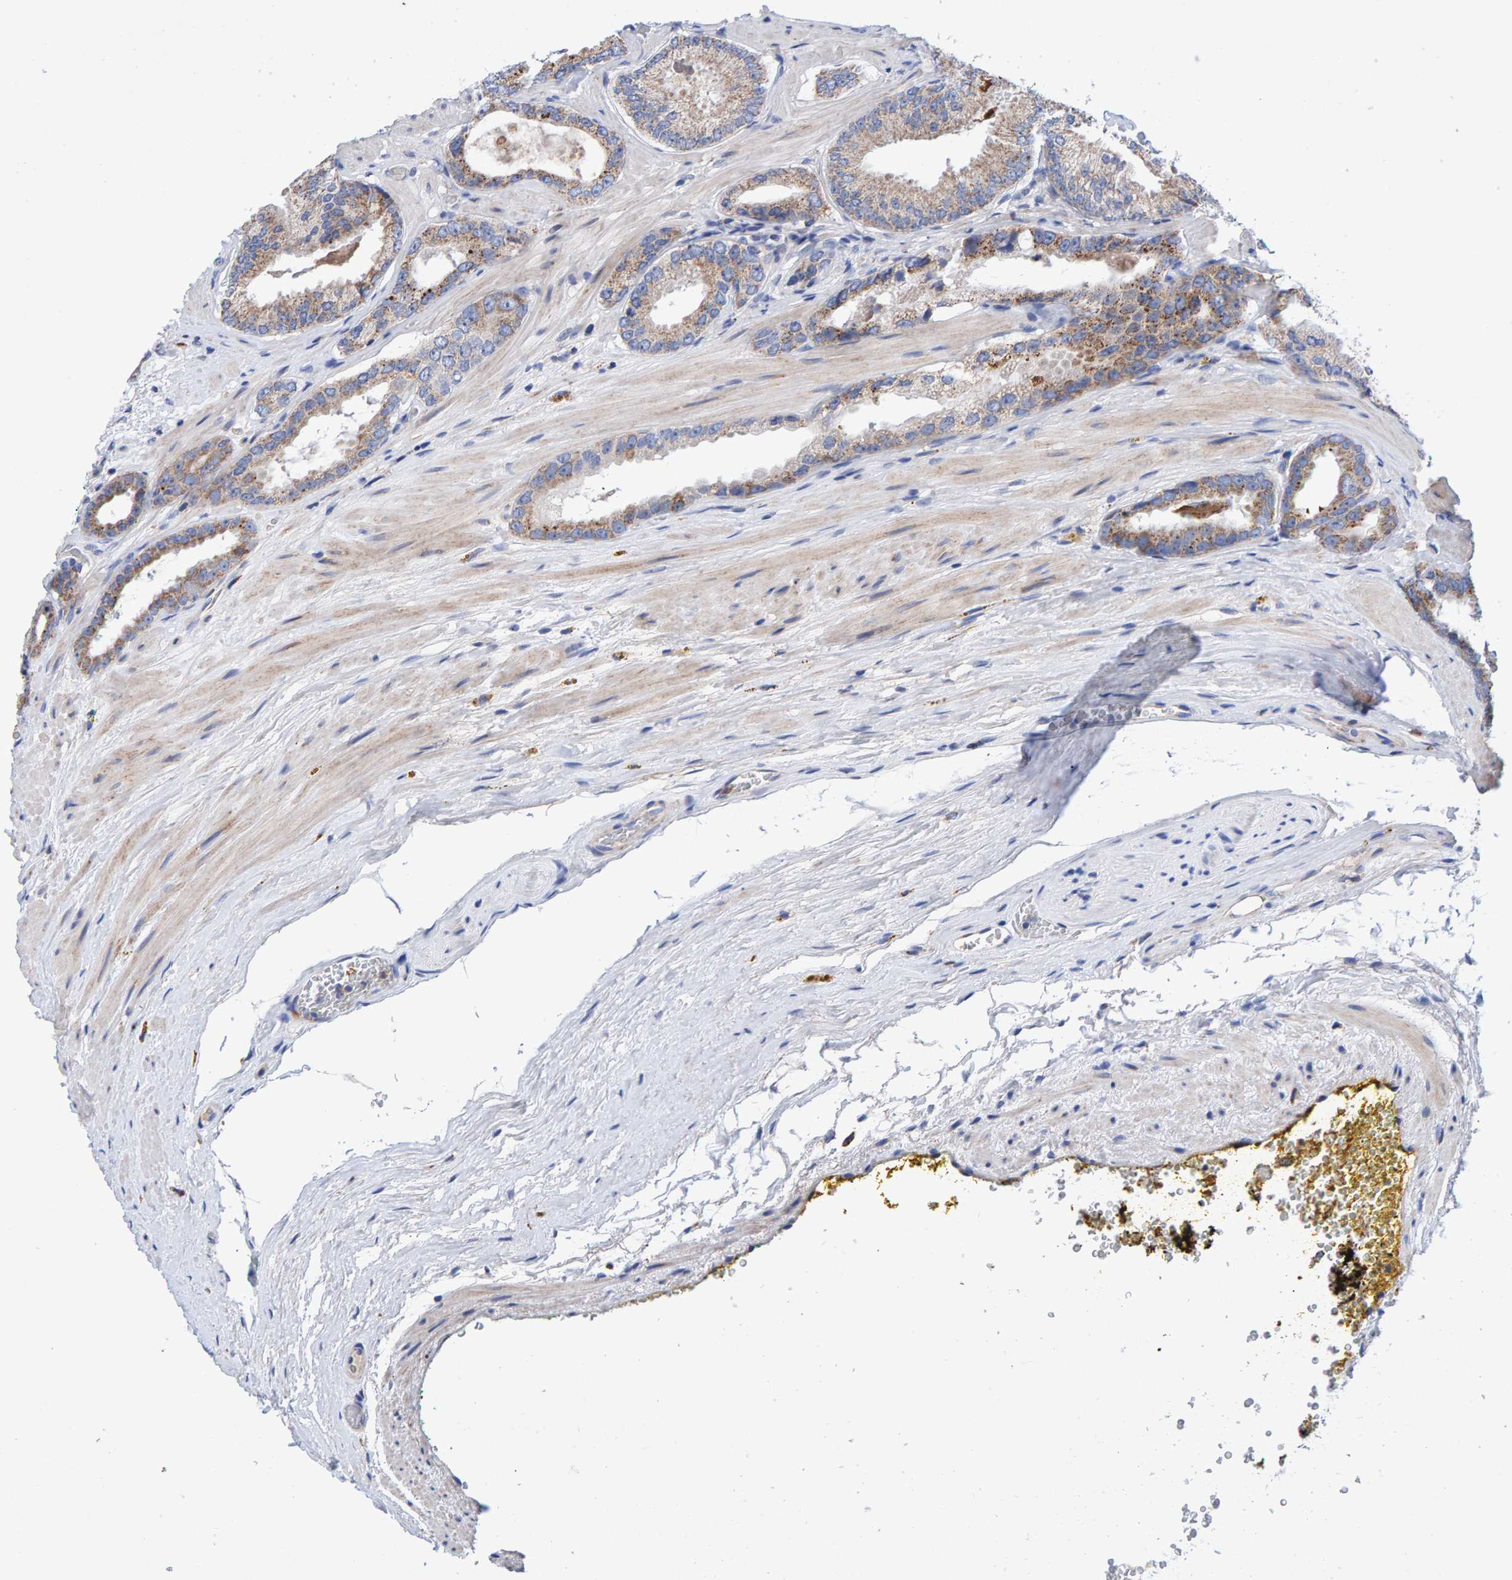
{"staining": {"intensity": "moderate", "quantity": ">75%", "location": "cytoplasmic/membranous"}, "tissue": "prostate cancer", "cell_type": "Tumor cells", "image_type": "cancer", "snomed": [{"axis": "morphology", "description": "Adenocarcinoma, Low grade"}, {"axis": "topography", "description": "Prostate"}], "caption": "Brown immunohistochemical staining in human adenocarcinoma (low-grade) (prostate) displays moderate cytoplasmic/membranous positivity in approximately >75% of tumor cells. The protein of interest is stained brown, and the nuclei are stained in blue (DAB IHC with brightfield microscopy, high magnification).", "gene": "EFR3A", "patient": {"sex": "male", "age": 51}}